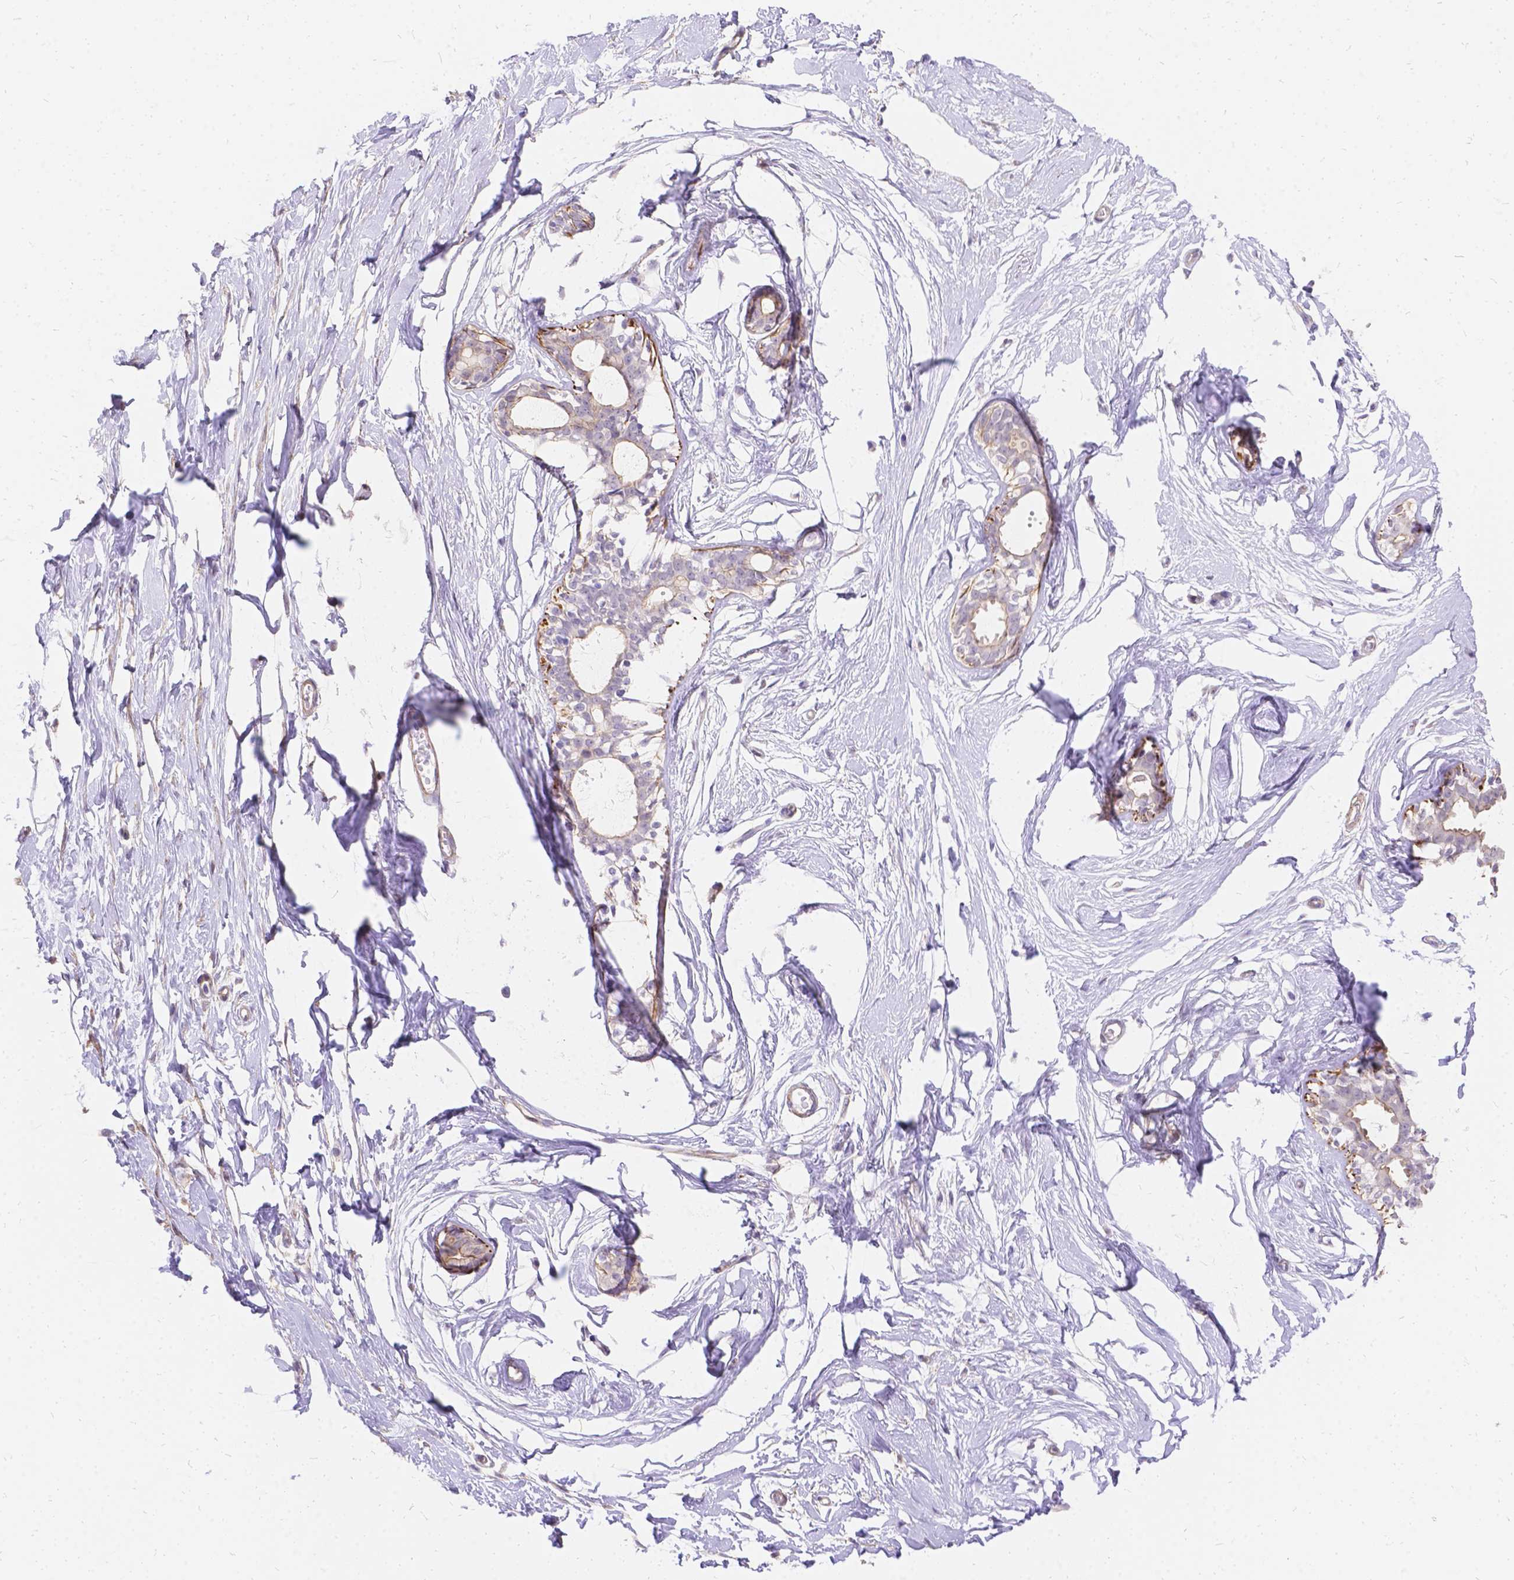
{"staining": {"intensity": "negative", "quantity": "none", "location": "none"}, "tissue": "breast", "cell_type": "Adipocytes", "image_type": "normal", "snomed": [{"axis": "morphology", "description": "Normal tissue, NOS"}, {"axis": "topography", "description": "Breast"}], "caption": "Immunohistochemistry micrograph of unremarkable human breast stained for a protein (brown), which demonstrates no expression in adipocytes. (DAB (3,3'-diaminobenzidine) IHC with hematoxylin counter stain).", "gene": "PALS1", "patient": {"sex": "female", "age": 49}}